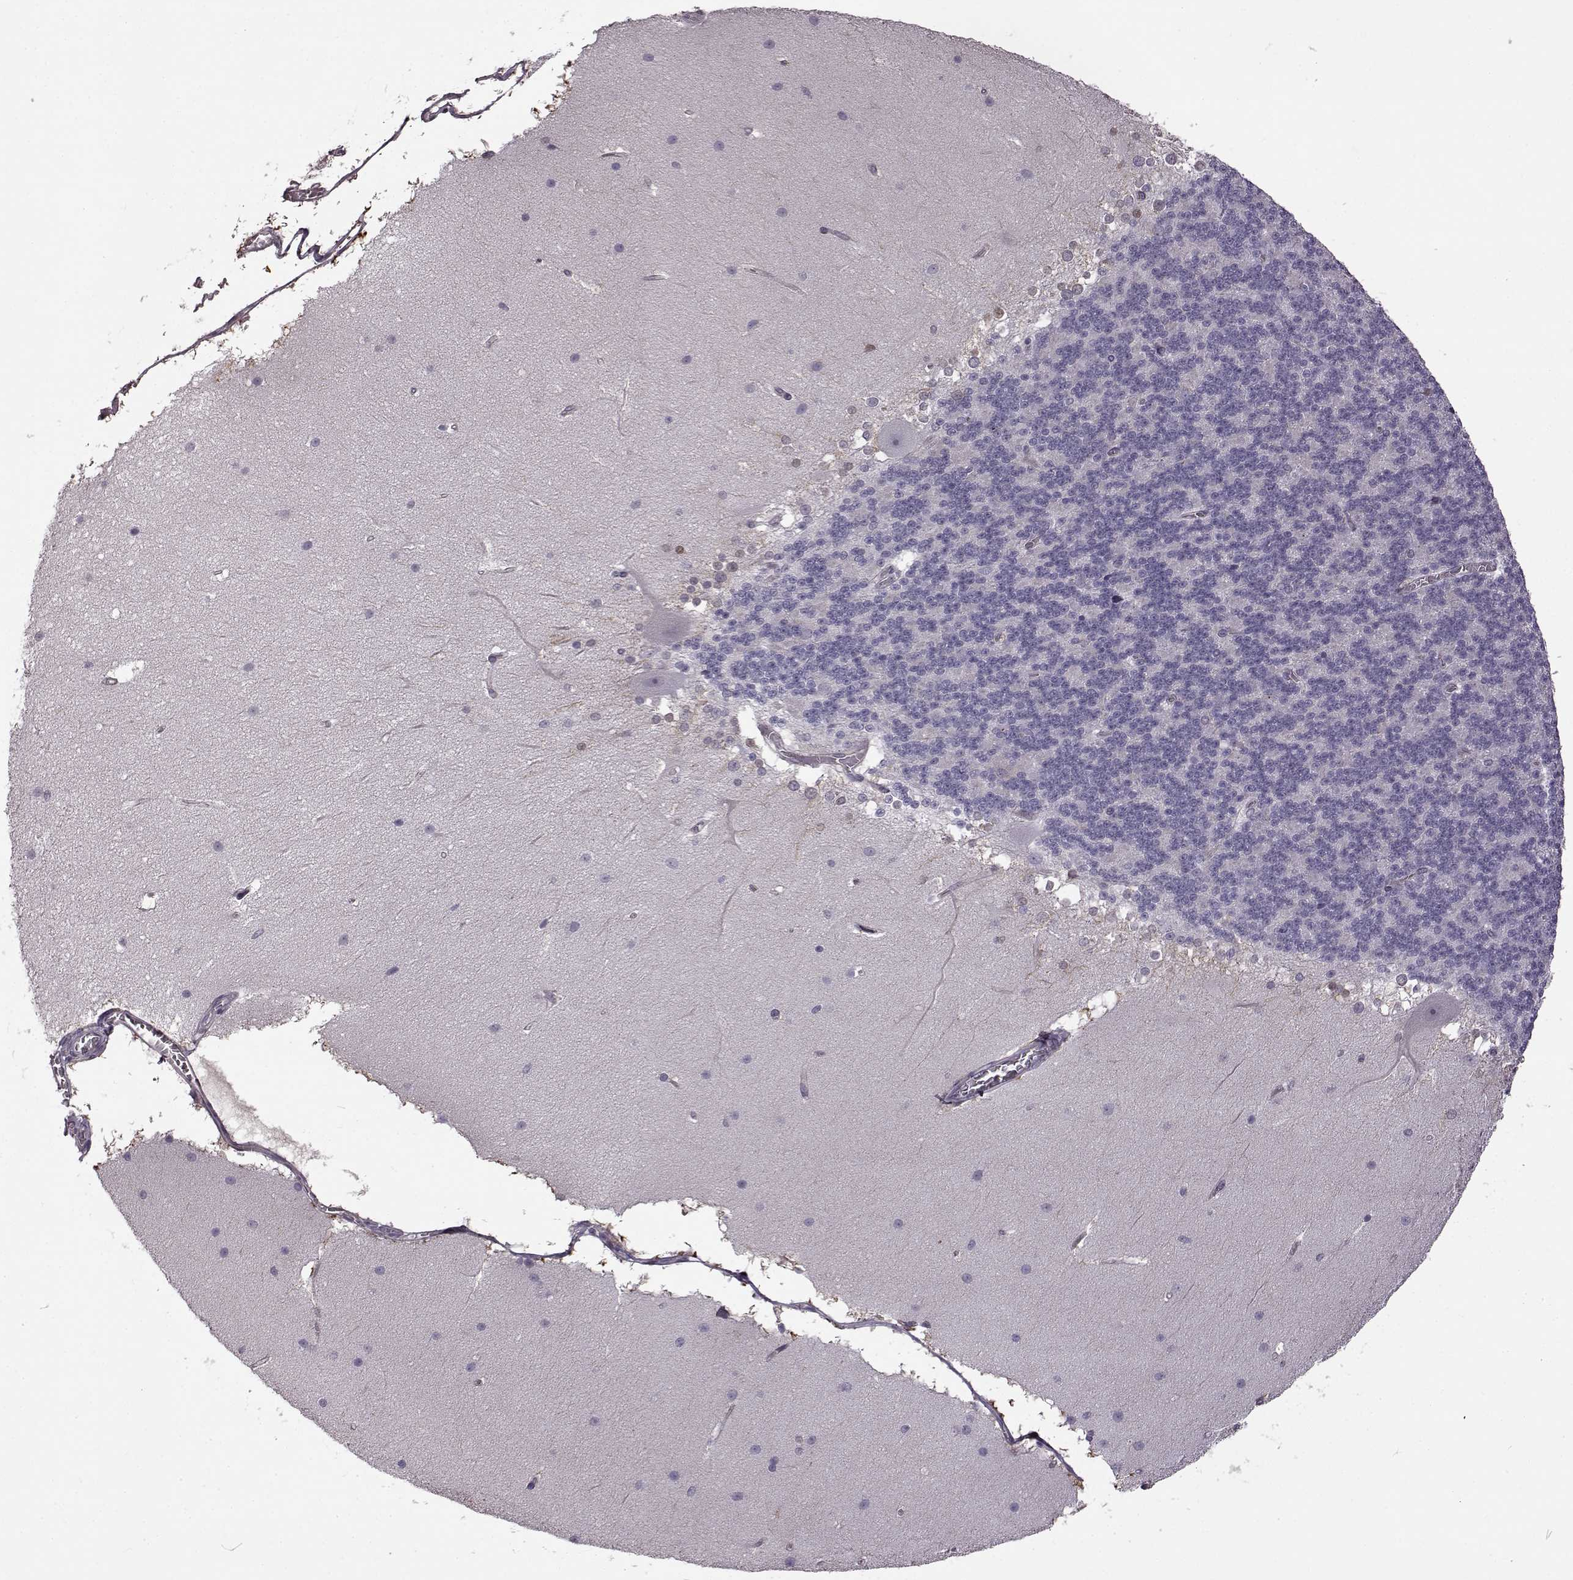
{"staining": {"intensity": "negative", "quantity": "none", "location": "none"}, "tissue": "cerebellum", "cell_type": "Cells in granular layer", "image_type": "normal", "snomed": [{"axis": "morphology", "description": "Normal tissue, NOS"}, {"axis": "topography", "description": "Cerebellum"}], "caption": "Immunohistochemistry photomicrograph of benign cerebellum: cerebellum stained with DAB exhibits no significant protein staining in cells in granular layer. (DAB immunohistochemistry with hematoxylin counter stain).", "gene": "B3GNT6", "patient": {"sex": "female", "age": 19}}